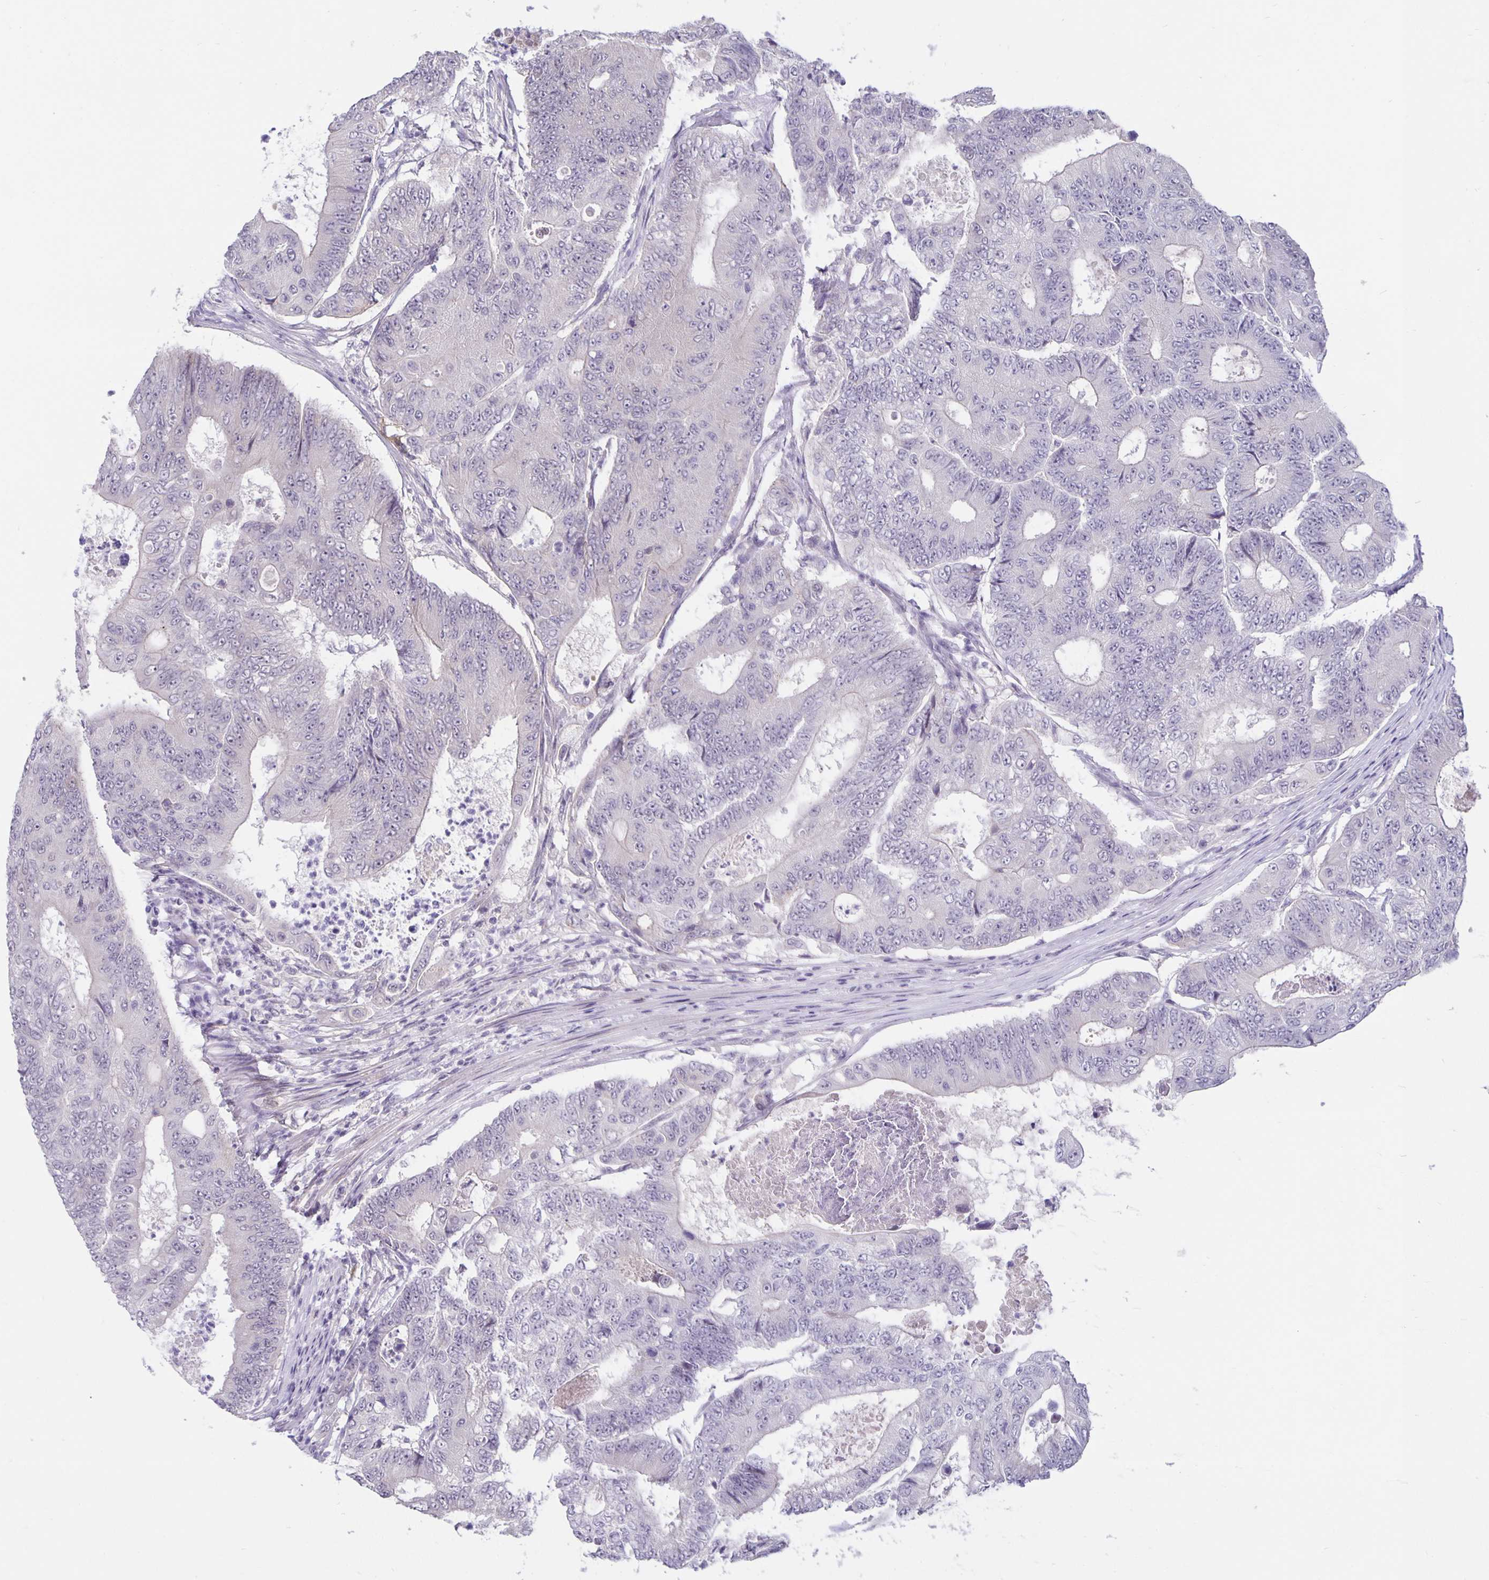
{"staining": {"intensity": "negative", "quantity": "none", "location": "none"}, "tissue": "colorectal cancer", "cell_type": "Tumor cells", "image_type": "cancer", "snomed": [{"axis": "morphology", "description": "Adenocarcinoma, NOS"}, {"axis": "topography", "description": "Colon"}], "caption": "High power microscopy micrograph of an IHC image of colorectal adenocarcinoma, revealing no significant positivity in tumor cells. Brightfield microscopy of IHC stained with DAB (3,3'-diaminobenzidine) (brown) and hematoxylin (blue), captured at high magnification.", "gene": "ARVCF", "patient": {"sex": "female", "age": 48}}